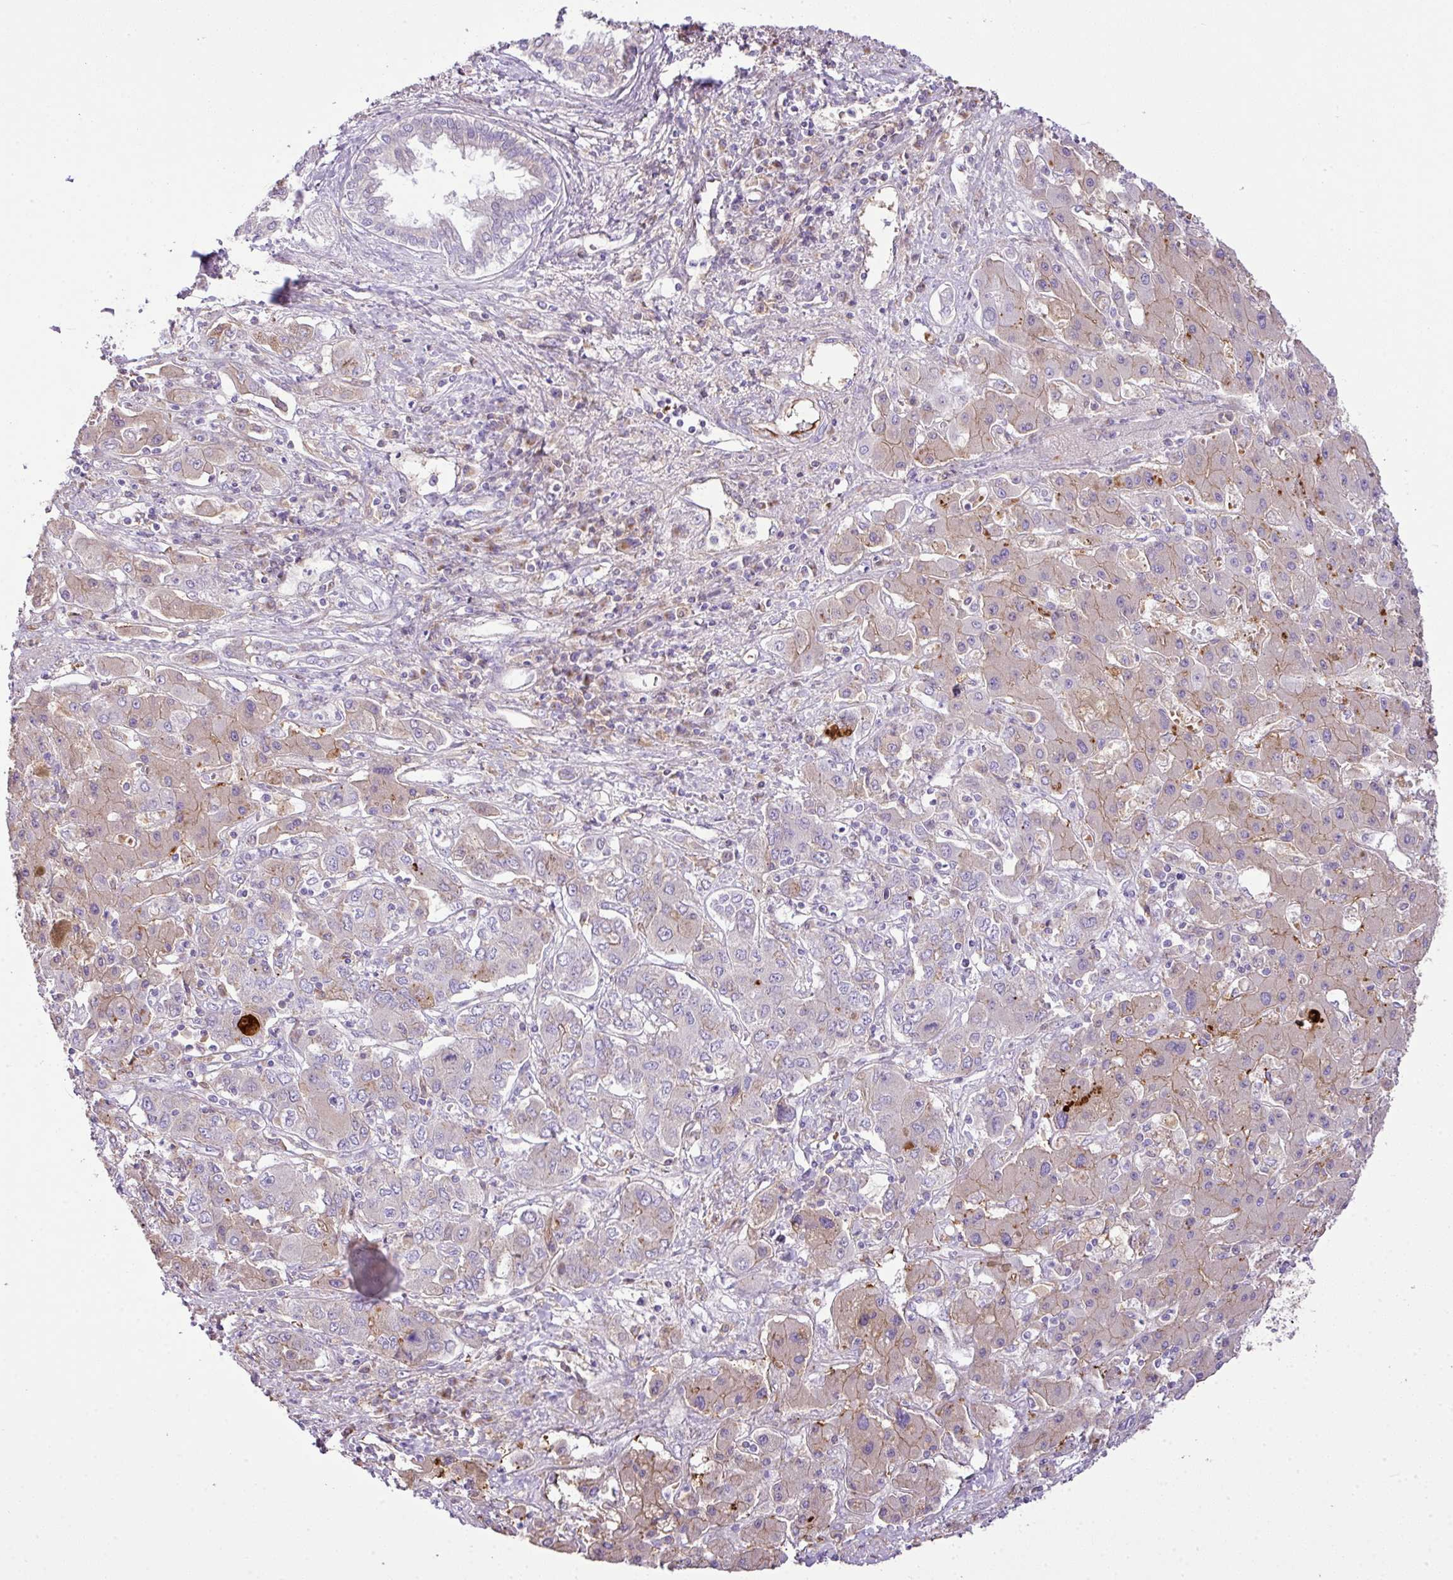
{"staining": {"intensity": "moderate", "quantity": "<25%", "location": "cytoplasmic/membranous"}, "tissue": "liver cancer", "cell_type": "Tumor cells", "image_type": "cancer", "snomed": [{"axis": "morphology", "description": "Cholangiocarcinoma"}, {"axis": "topography", "description": "Liver"}], "caption": "A high-resolution micrograph shows immunohistochemistry staining of liver cancer (cholangiocarcinoma), which exhibits moderate cytoplasmic/membranous expression in approximately <25% of tumor cells.", "gene": "CTXN2", "patient": {"sex": "male", "age": 67}}